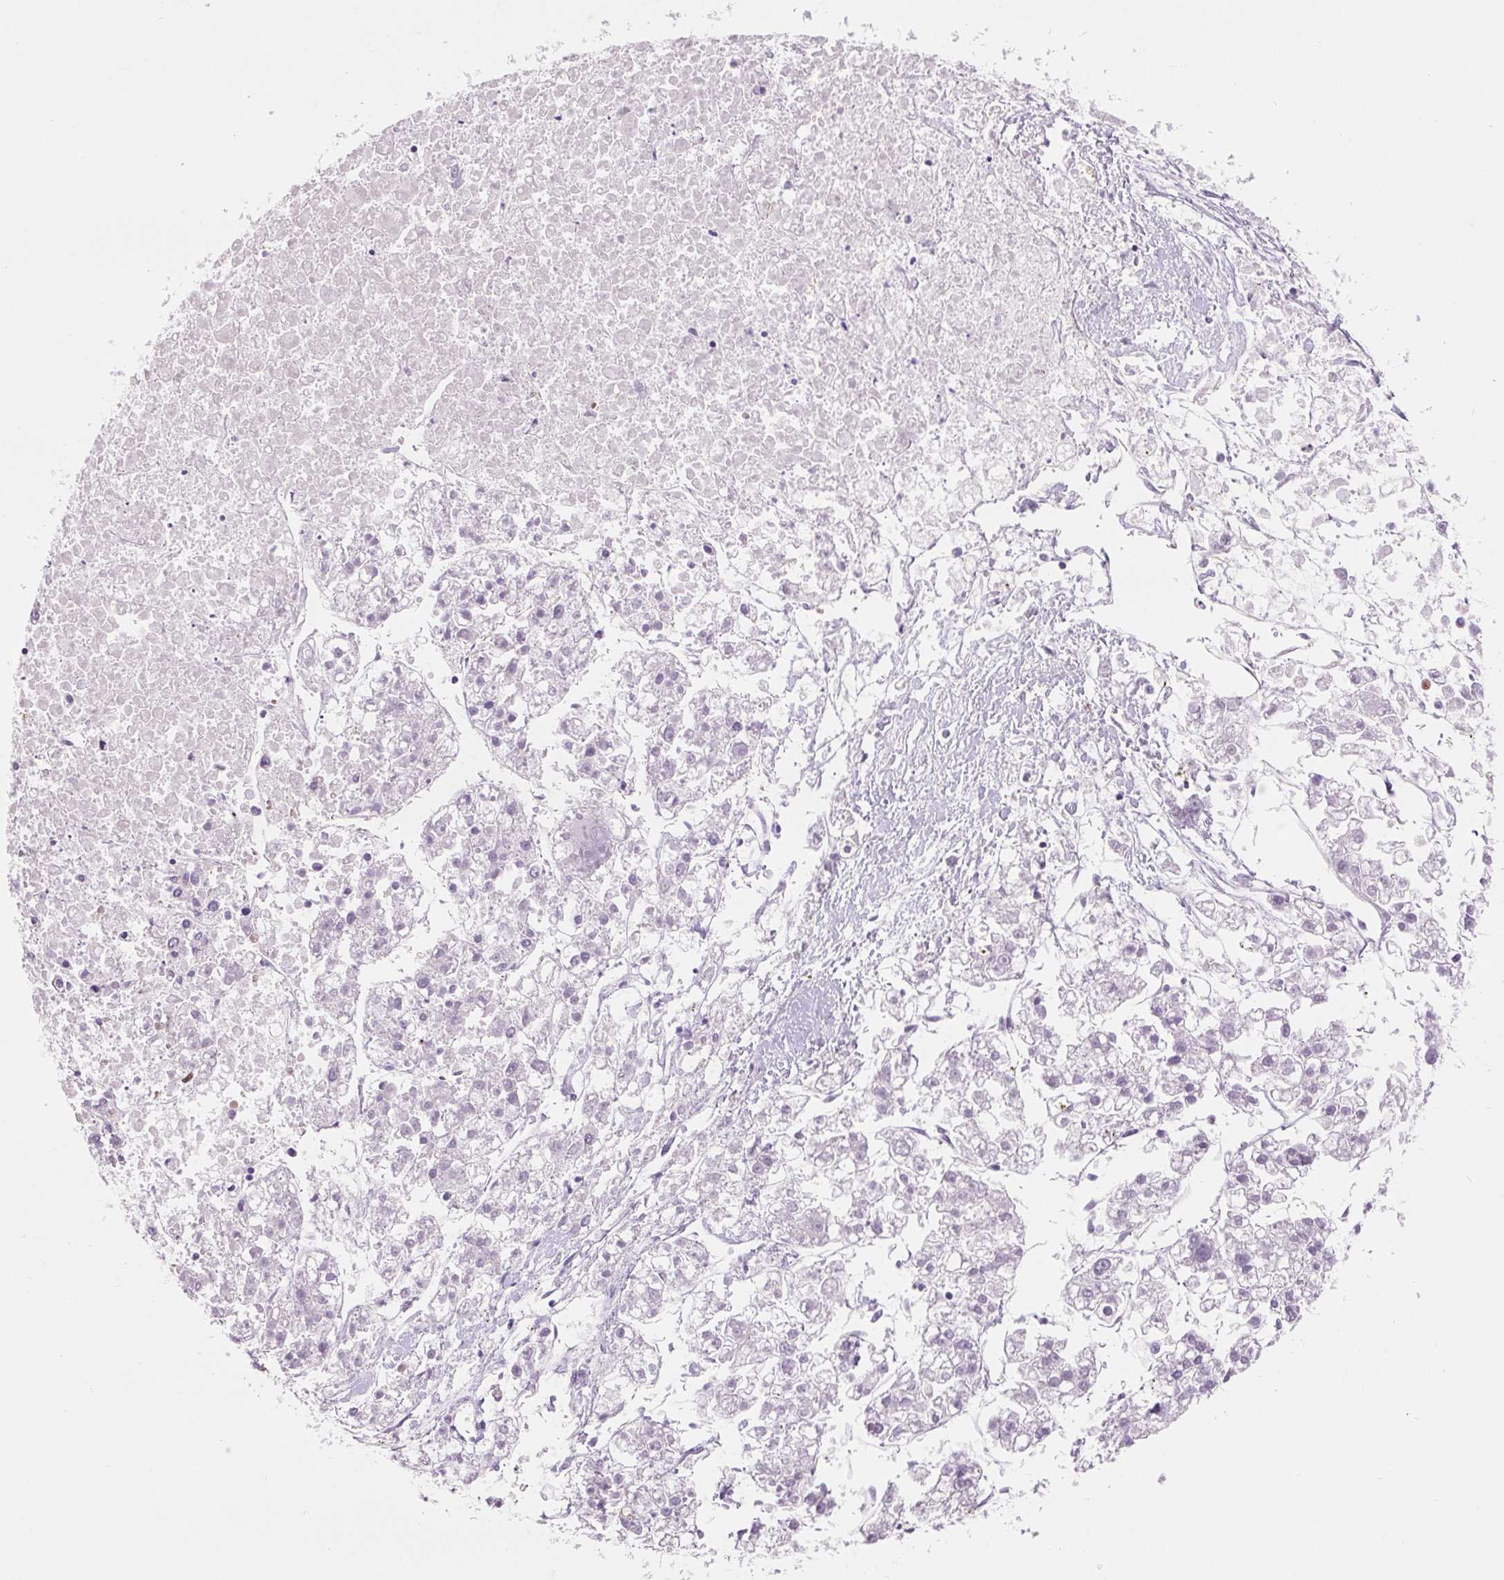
{"staining": {"intensity": "negative", "quantity": "none", "location": "none"}, "tissue": "liver cancer", "cell_type": "Tumor cells", "image_type": "cancer", "snomed": [{"axis": "morphology", "description": "Carcinoma, Hepatocellular, NOS"}, {"axis": "topography", "description": "Liver"}], "caption": "Tumor cells show no significant protein expression in liver cancer (hepatocellular carcinoma). (IHC, brightfield microscopy, high magnification).", "gene": "DIXDC1", "patient": {"sex": "male", "age": 56}}